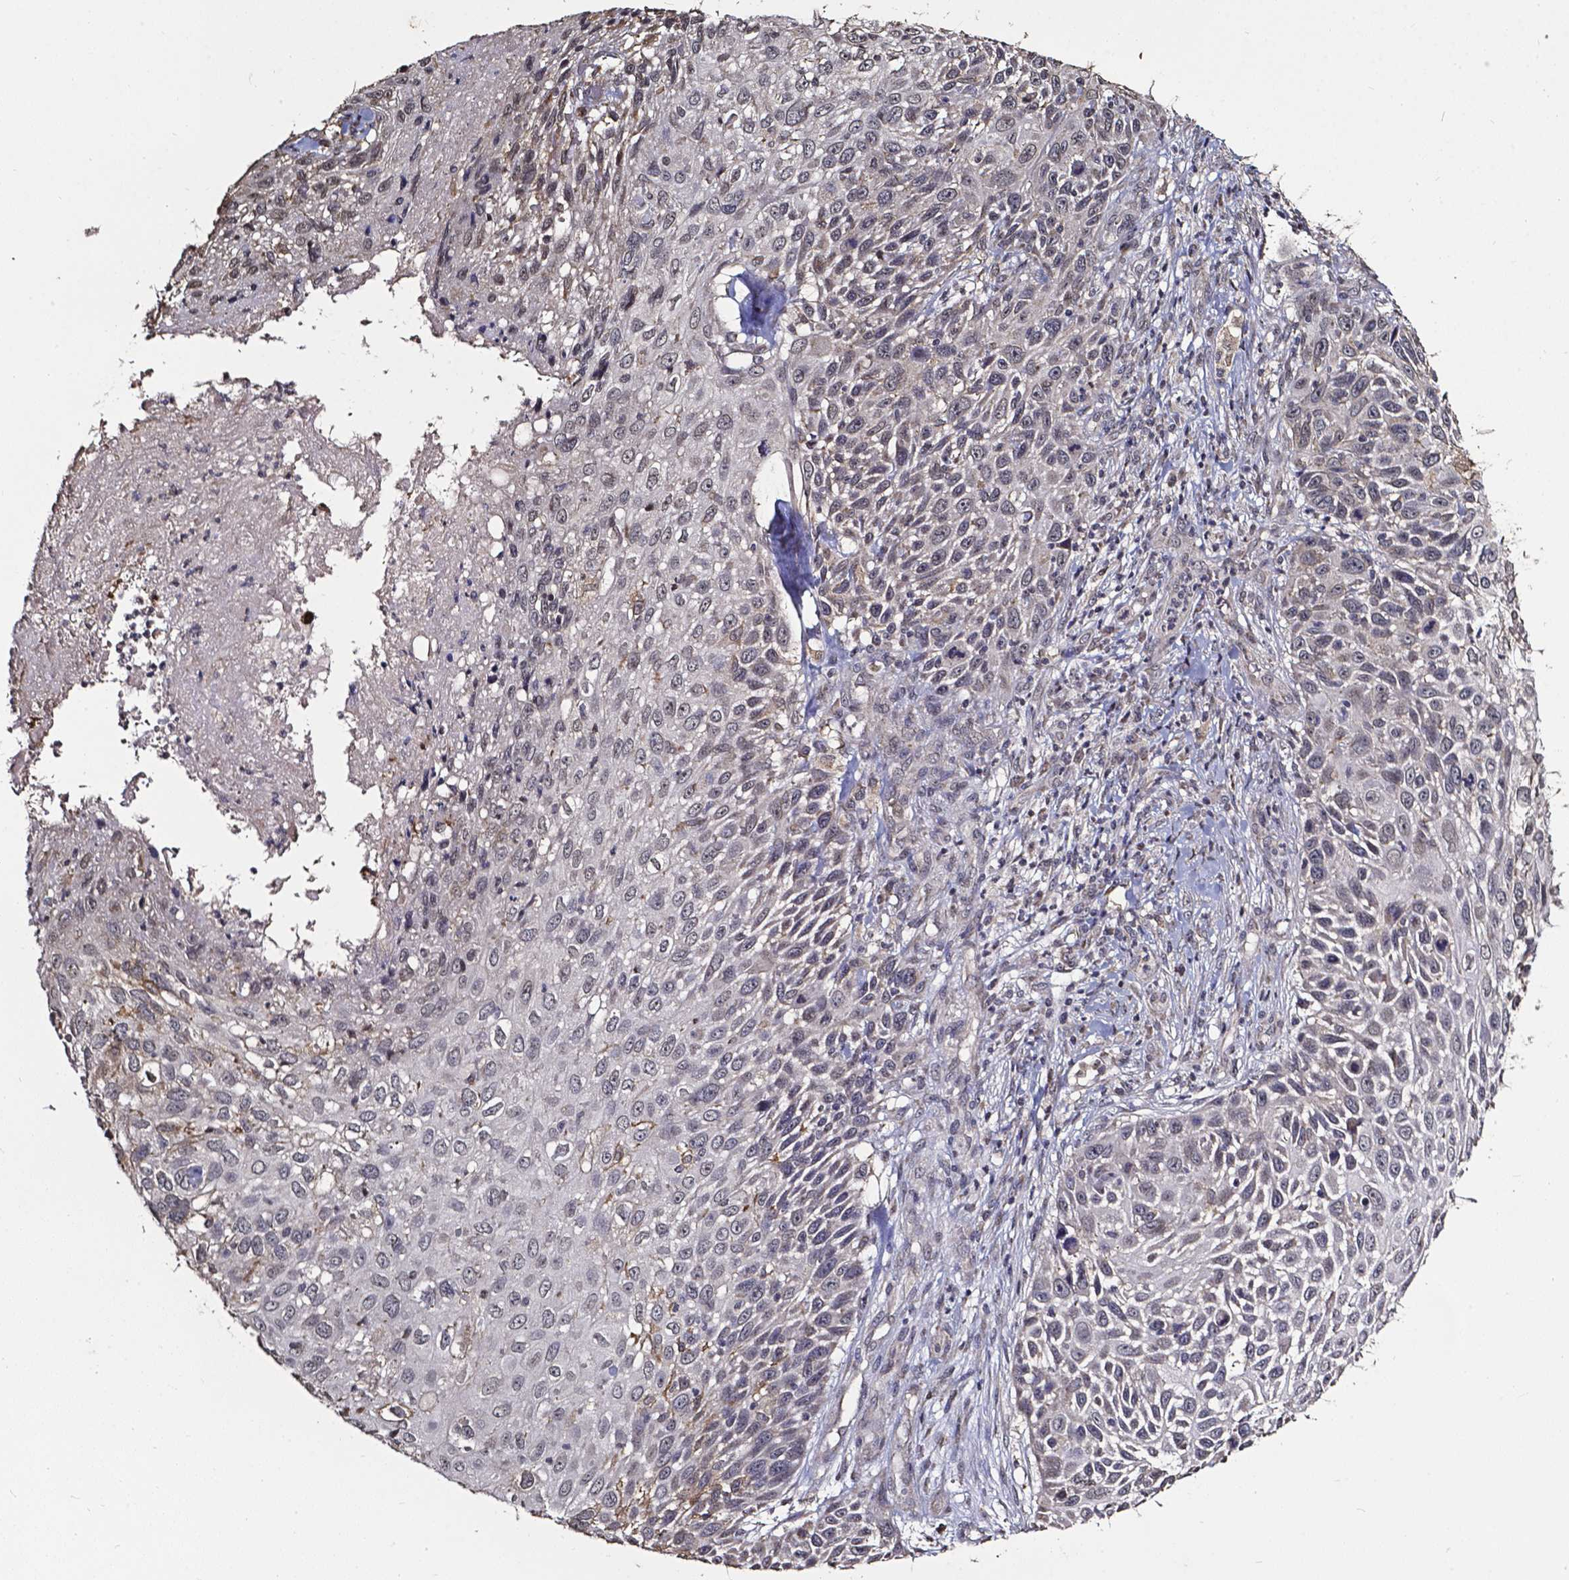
{"staining": {"intensity": "negative", "quantity": "none", "location": "none"}, "tissue": "skin cancer", "cell_type": "Tumor cells", "image_type": "cancer", "snomed": [{"axis": "morphology", "description": "Squamous cell carcinoma, NOS"}, {"axis": "topography", "description": "Skin"}], "caption": "Human skin squamous cell carcinoma stained for a protein using immunohistochemistry reveals no staining in tumor cells.", "gene": "GLRA2", "patient": {"sex": "male", "age": 92}}